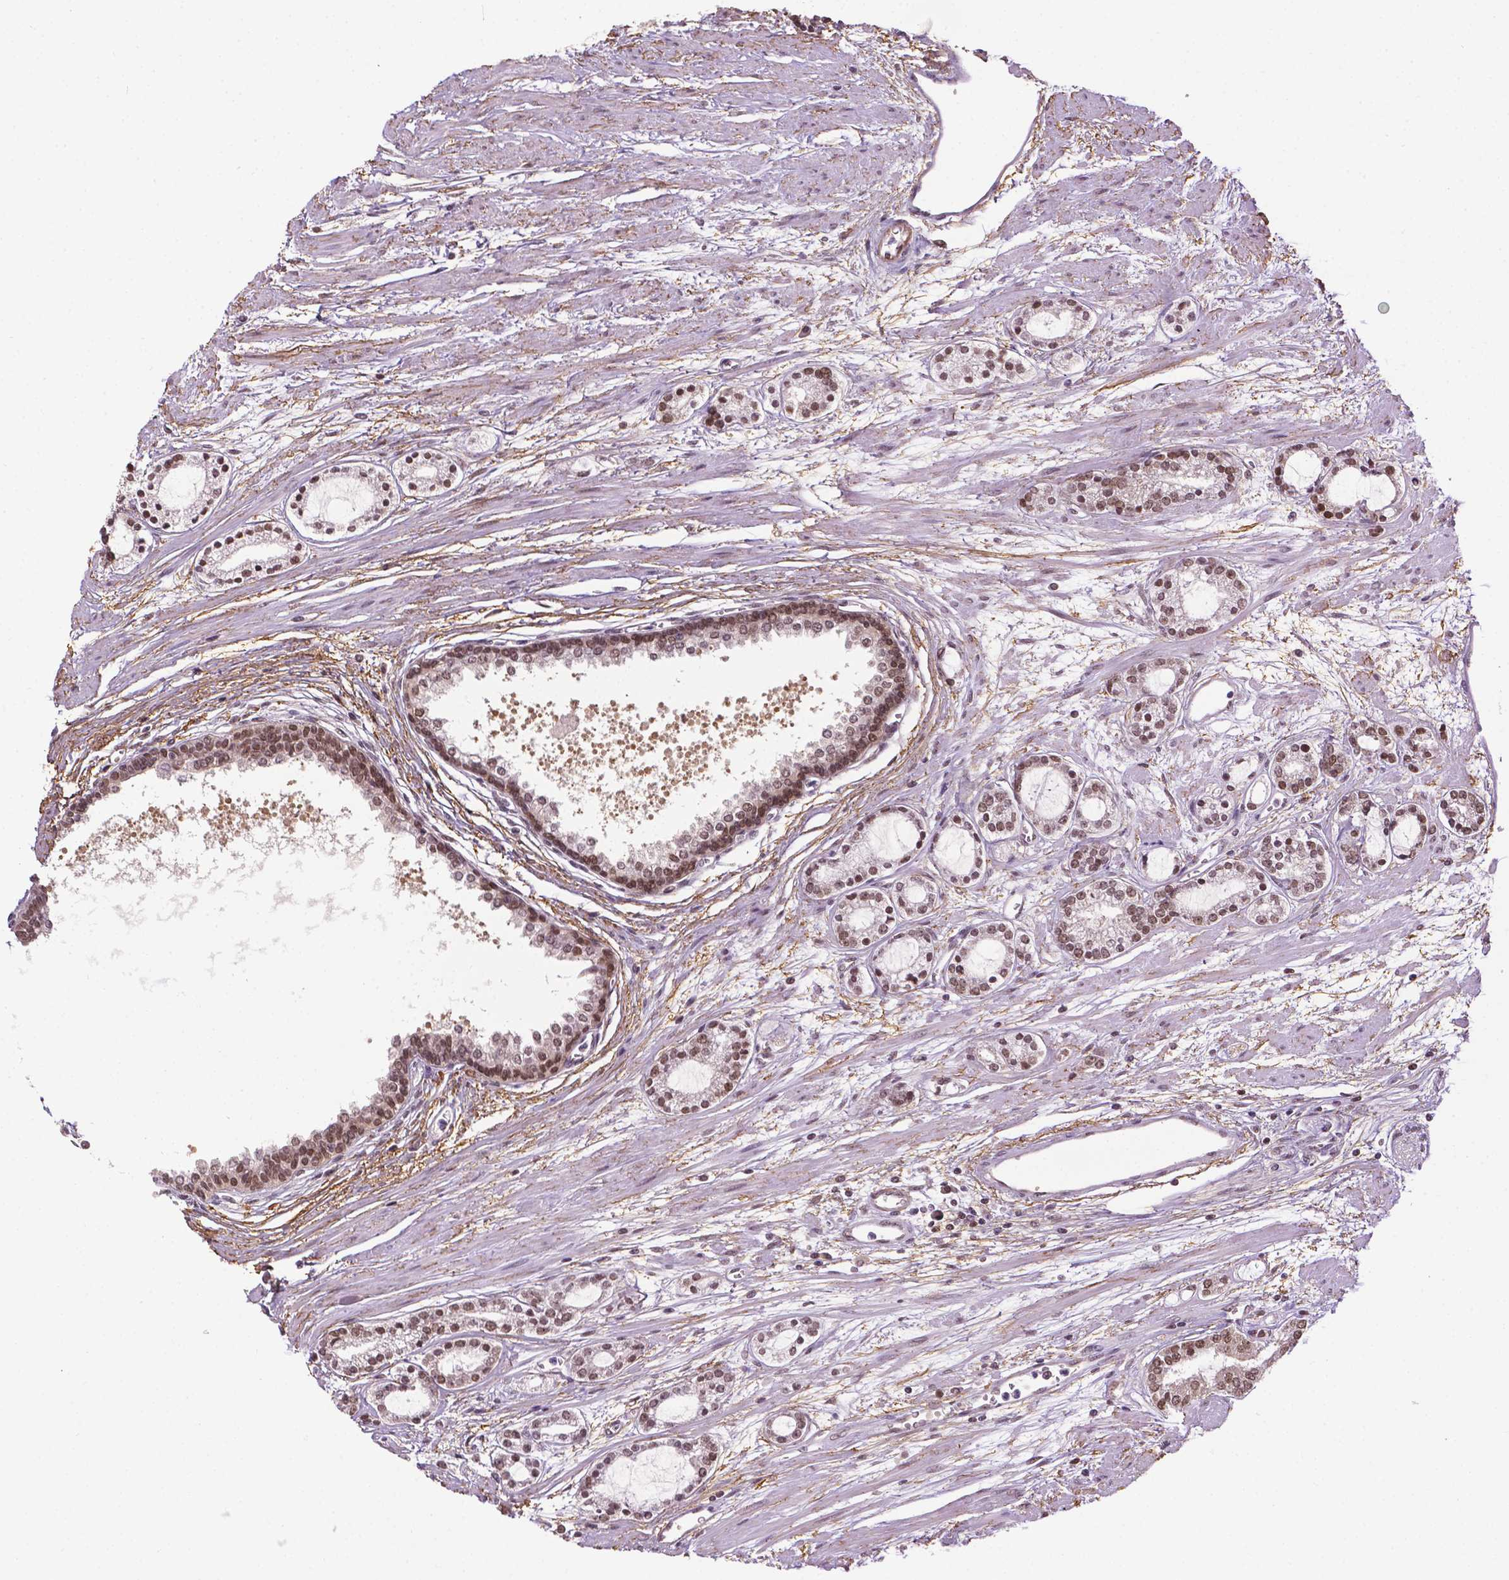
{"staining": {"intensity": "moderate", "quantity": ">75%", "location": "nuclear"}, "tissue": "prostate cancer", "cell_type": "Tumor cells", "image_type": "cancer", "snomed": [{"axis": "morphology", "description": "Adenocarcinoma, Medium grade"}, {"axis": "topography", "description": "Prostate"}], "caption": "Immunohistochemical staining of human medium-grade adenocarcinoma (prostate) shows moderate nuclear protein staining in about >75% of tumor cells. Using DAB (3,3'-diaminobenzidine) (brown) and hematoxylin (blue) stains, captured at high magnification using brightfield microscopy.", "gene": "UBQLN4", "patient": {"sex": "male", "age": 57}}